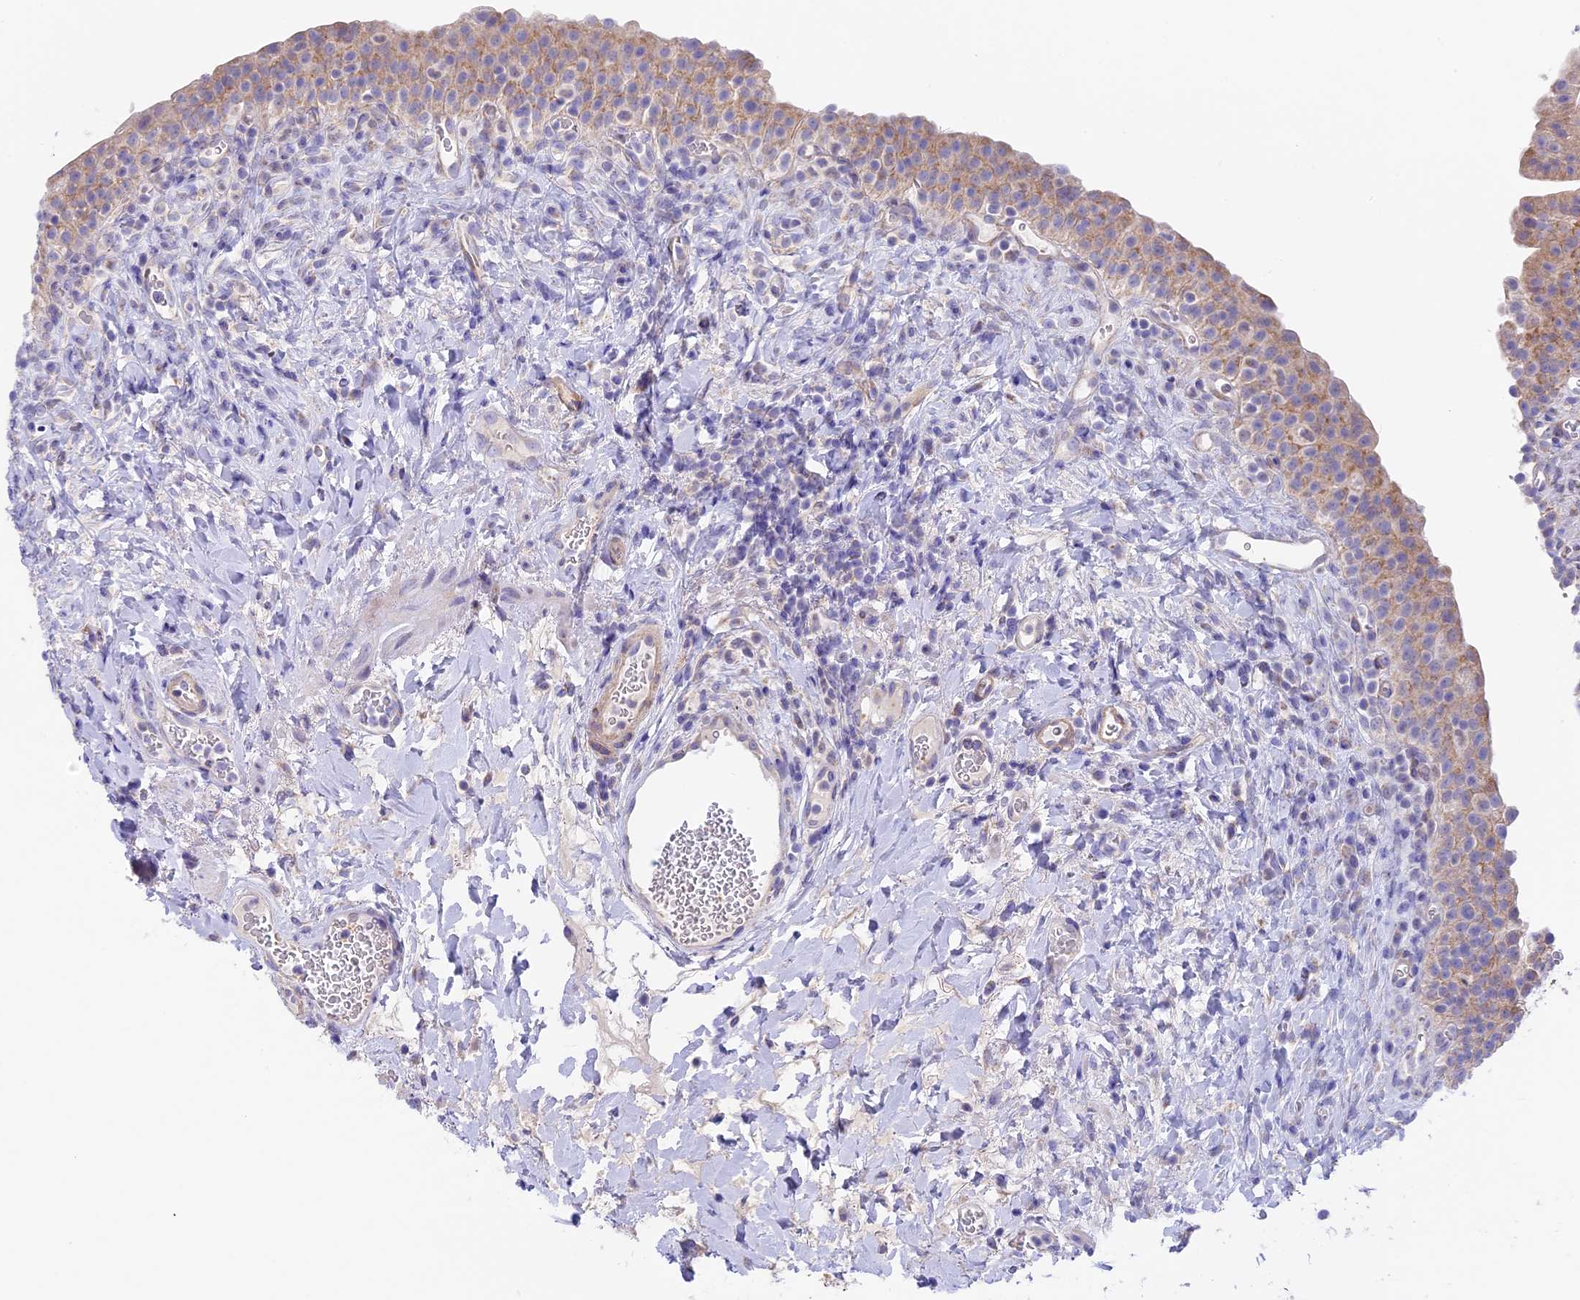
{"staining": {"intensity": "moderate", "quantity": "25%-75%", "location": "cytoplasmic/membranous"}, "tissue": "urinary bladder", "cell_type": "Urothelial cells", "image_type": "normal", "snomed": [{"axis": "morphology", "description": "Normal tissue, NOS"}, {"axis": "morphology", "description": "Inflammation, NOS"}, {"axis": "topography", "description": "Urinary bladder"}], "caption": "A photomicrograph of urinary bladder stained for a protein displays moderate cytoplasmic/membranous brown staining in urothelial cells. The protein of interest is stained brown, and the nuclei are stained in blue (DAB IHC with brightfield microscopy, high magnification).", "gene": "ETFDH", "patient": {"sex": "male", "age": 64}}